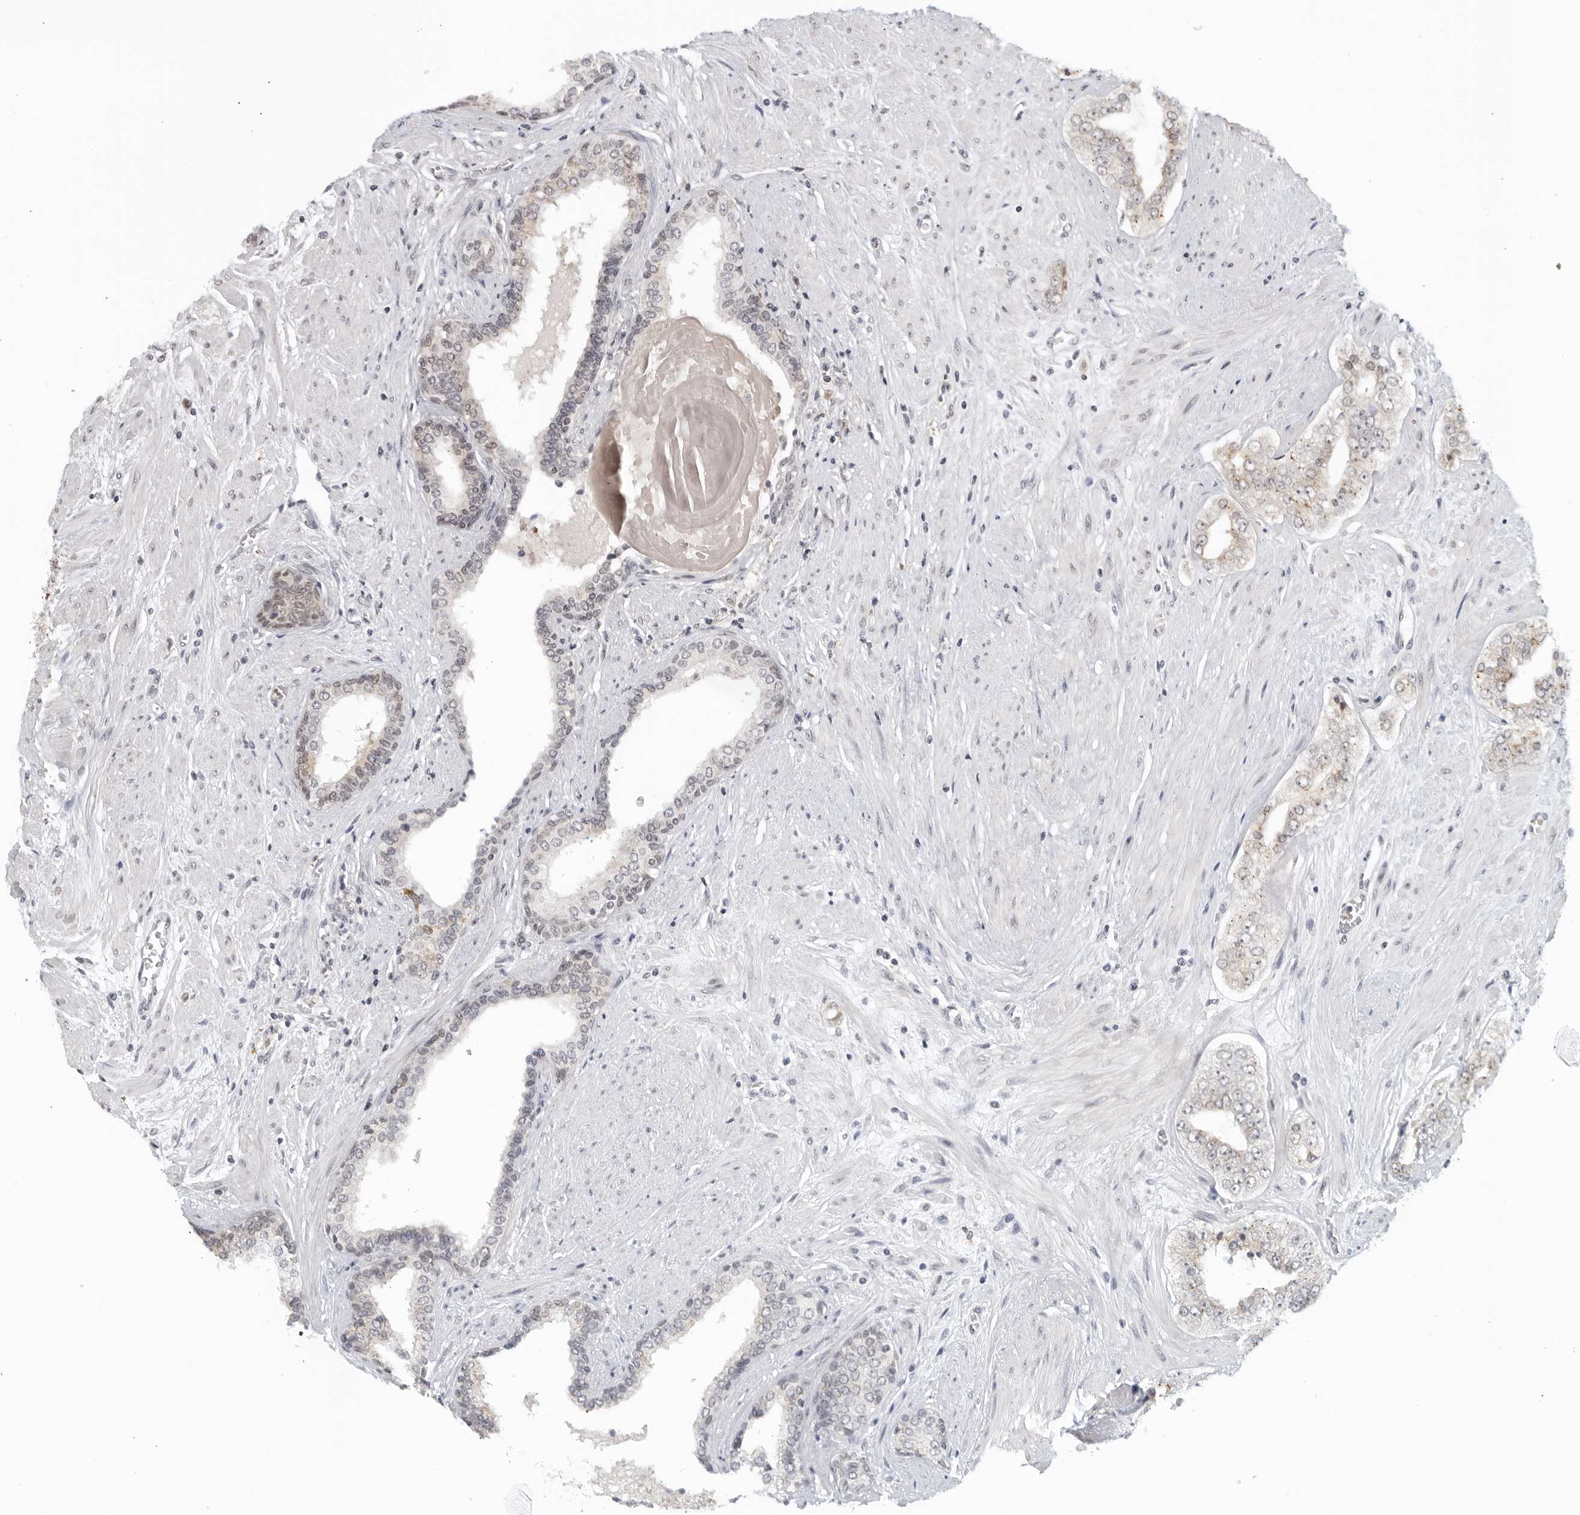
{"staining": {"intensity": "weak", "quantity": "25%-75%", "location": "cytoplasmic/membranous"}, "tissue": "prostate cancer", "cell_type": "Tumor cells", "image_type": "cancer", "snomed": [{"axis": "morphology", "description": "Adenocarcinoma, High grade"}, {"axis": "topography", "description": "Prostate"}], "caption": "Prostate cancer stained with a brown dye shows weak cytoplasmic/membranous positive expression in approximately 25%-75% of tumor cells.", "gene": "RAB11FIP3", "patient": {"sex": "male", "age": 71}}